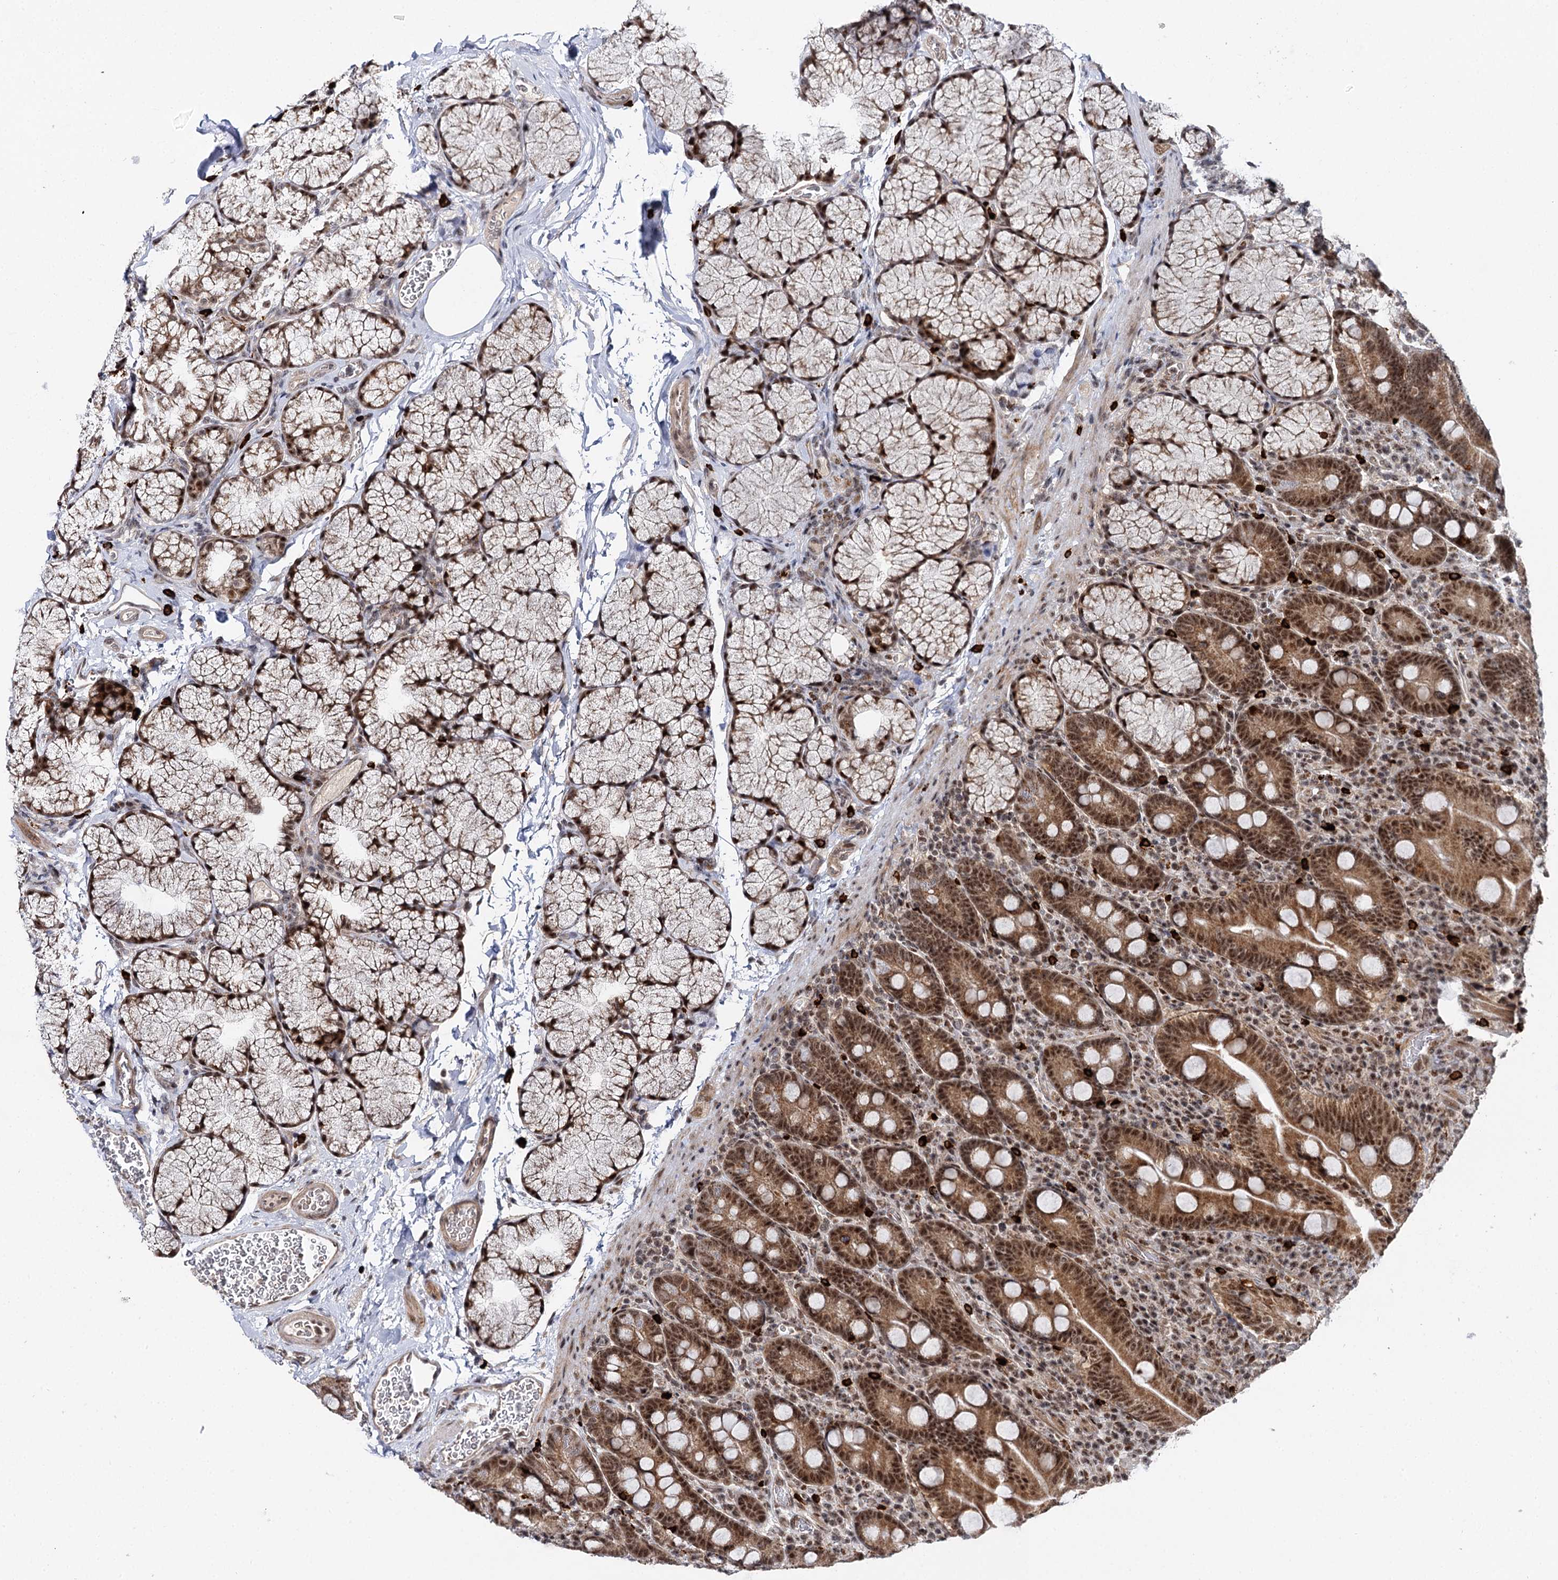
{"staining": {"intensity": "strong", "quantity": ">75%", "location": "cytoplasmic/membranous,nuclear"}, "tissue": "duodenum", "cell_type": "Glandular cells", "image_type": "normal", "snomed": [{"axis": "morphology", "description": "Normal tissue, NOS"}, {"axis": "topography", "description": "Duodenum"}], "caption": "The histopathology image shows immunohistochemical staining of unremarkable duodenum. There is strong cytoplasmic/membranous,nuclear expression is identified in about >75% of glandular cells.", "gene": "BUD13", "patient": {"sex": "male", "age": 35}}